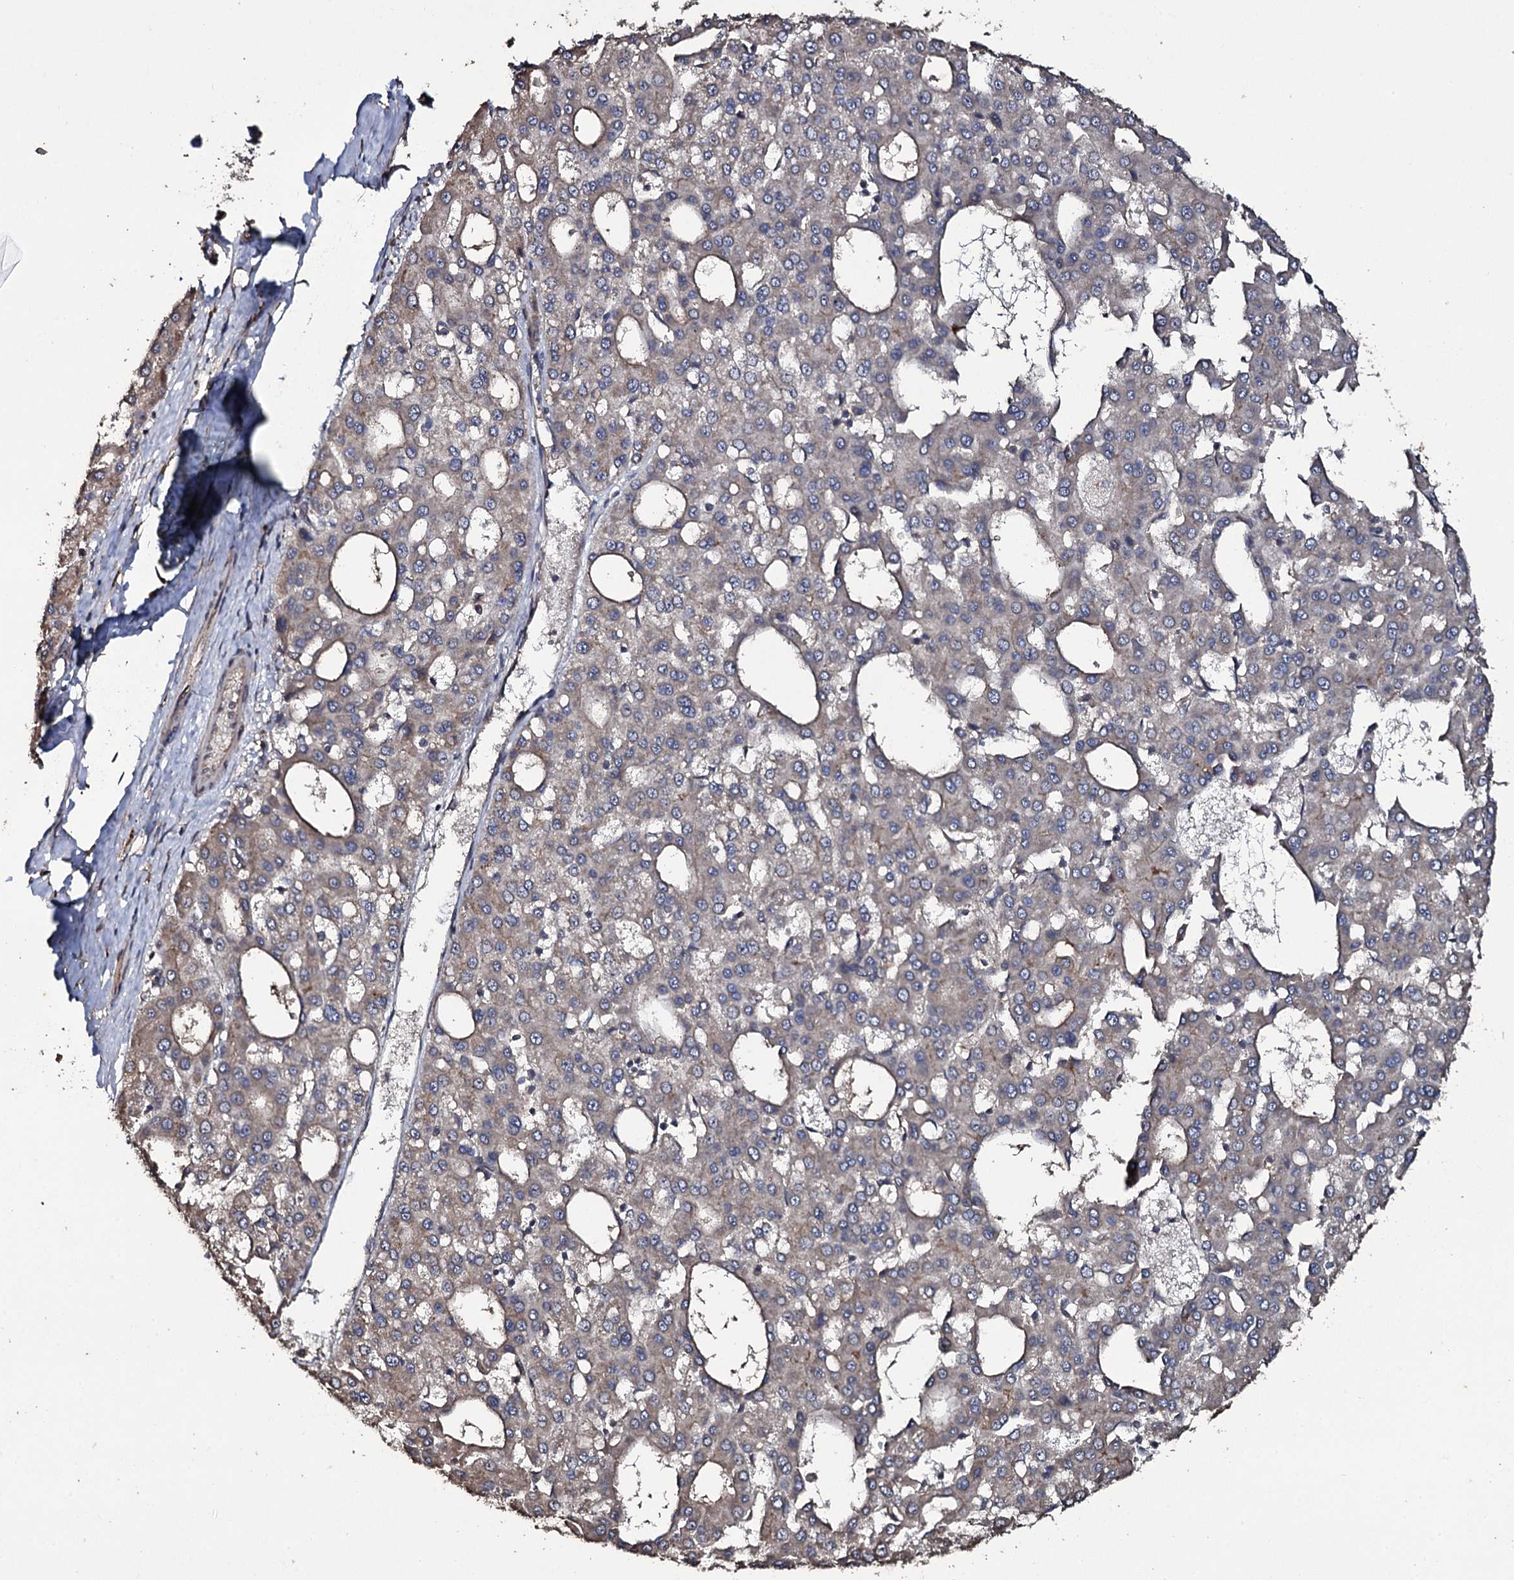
{"staining": {"intensity": "weak", "quantity": "<25%", "location": "cytoplasmic/membranous"}, "tissue": "liver cancer", "cell_type": "Tumor cells", "image_type": "cancer", "snomed": [{"axis": "morphology", "description": "Carcinoma, Hepatocellular, NOS"}, {"axis": "topography", "description": "Liver"}], "caption": "IHC micrograph of neoplastic tissue: human liver cancer (hepatocellular carcinoma) stained with DAB (3,3'-diaminobenzidine) shows no significant protein expression in tumor cells. The staining is performed using DAB brown chromogen with nuclei counter-stained in using hematoxylin.", "gene": "TTC23", "patient": {"sex": "male", "age": 47}}